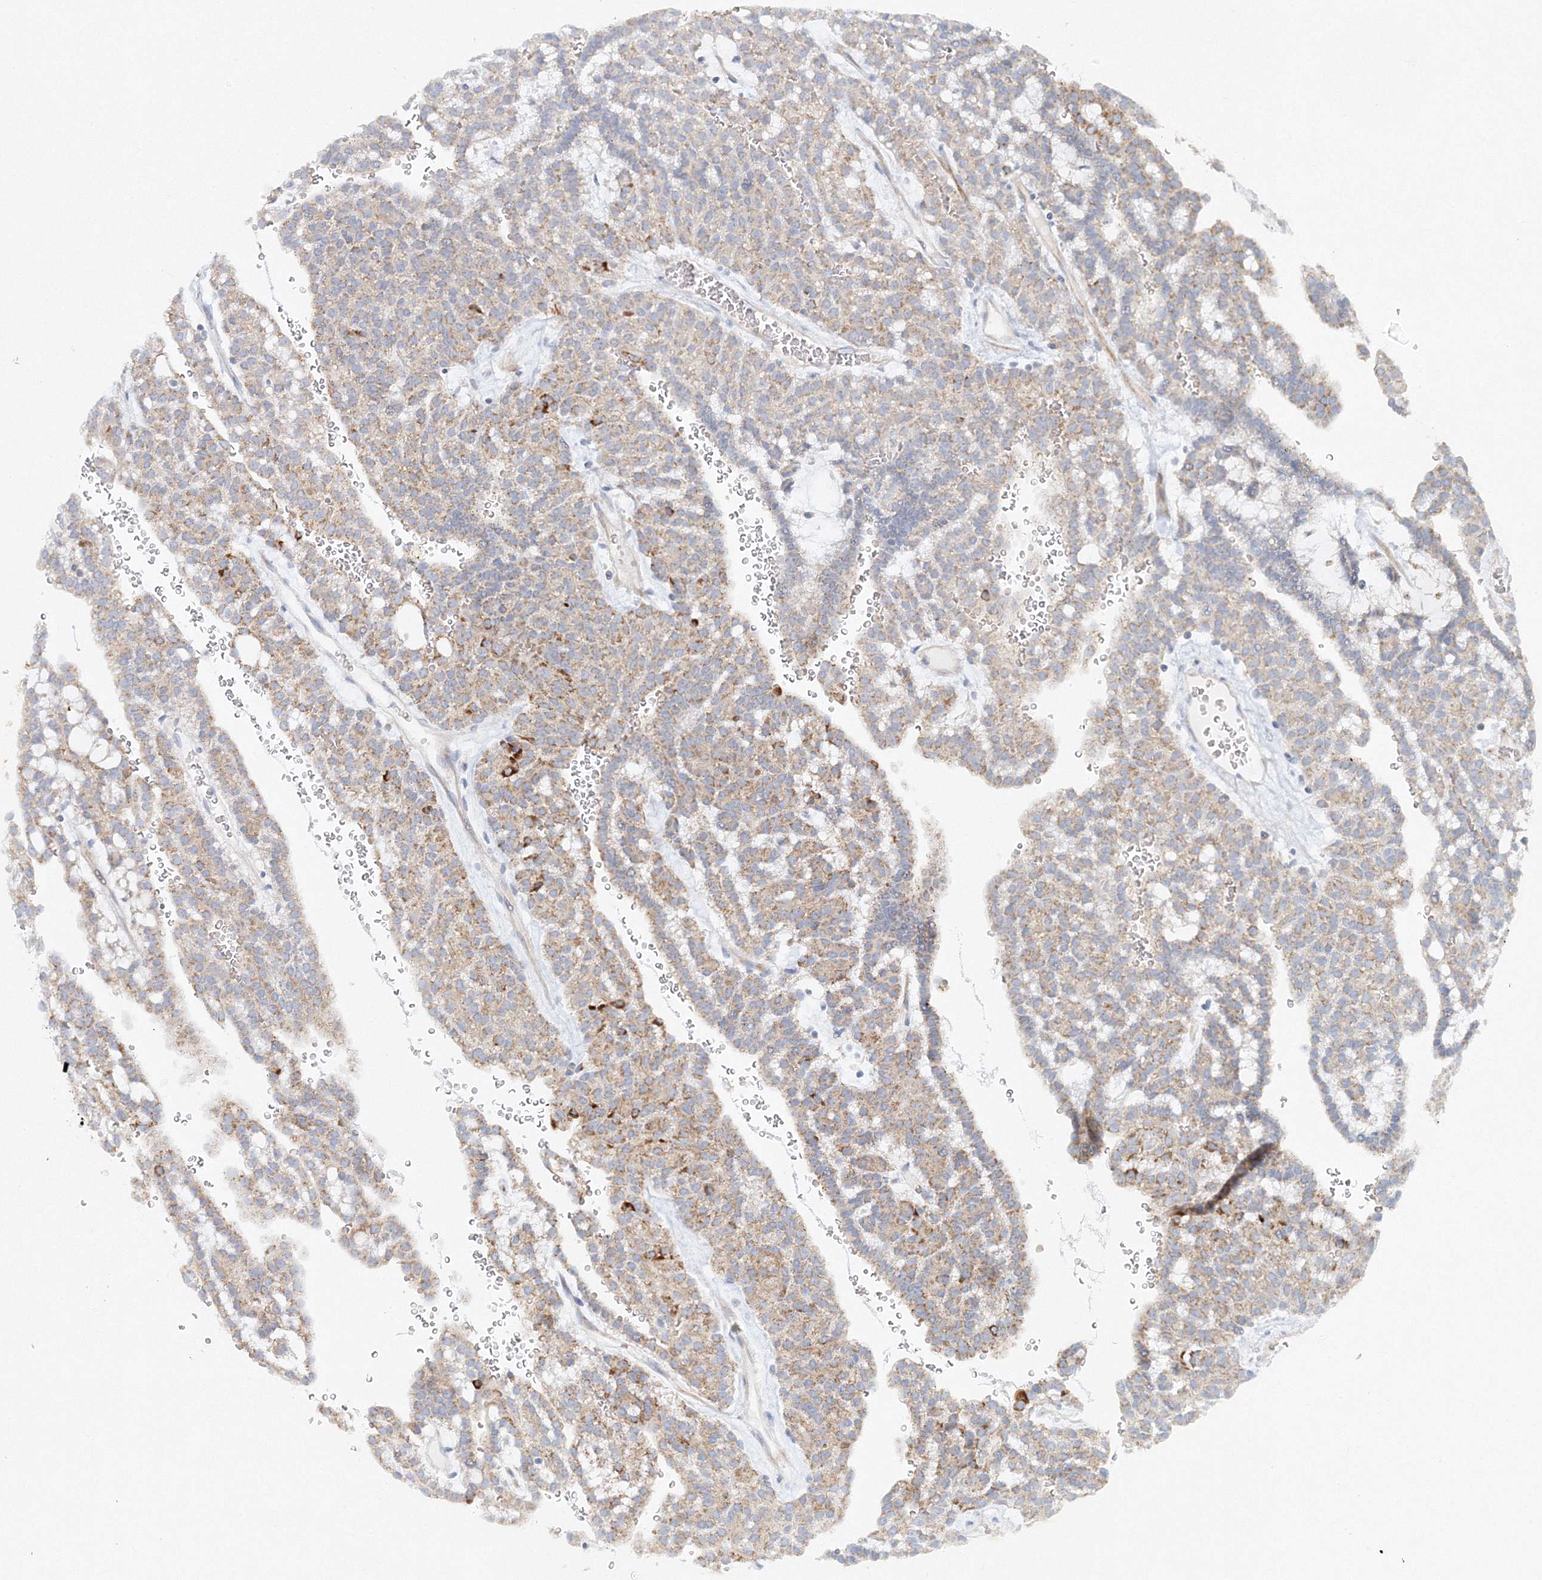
{"staining": {"intensity": "moderate", "quantity": ">75%", "location": "cytoplasmic/membranous"}, "tissue": "renal cancer", "cell_type": "Tumor cells", "image_type": "cancer", "snomed": [{"axis": "morphology", "description": "Adenocarcinoma, NOS"}, {"axis": "topography", "description": "Kidney"}], "caption": "Tumor cells show medium levels of moderate cytoplasmic/membranous expression in approximately >75% of cells in renal cancer (adenocarcinoma).", "gene": "DNAH1", "patient": {"sex": "male", "age": 63}}